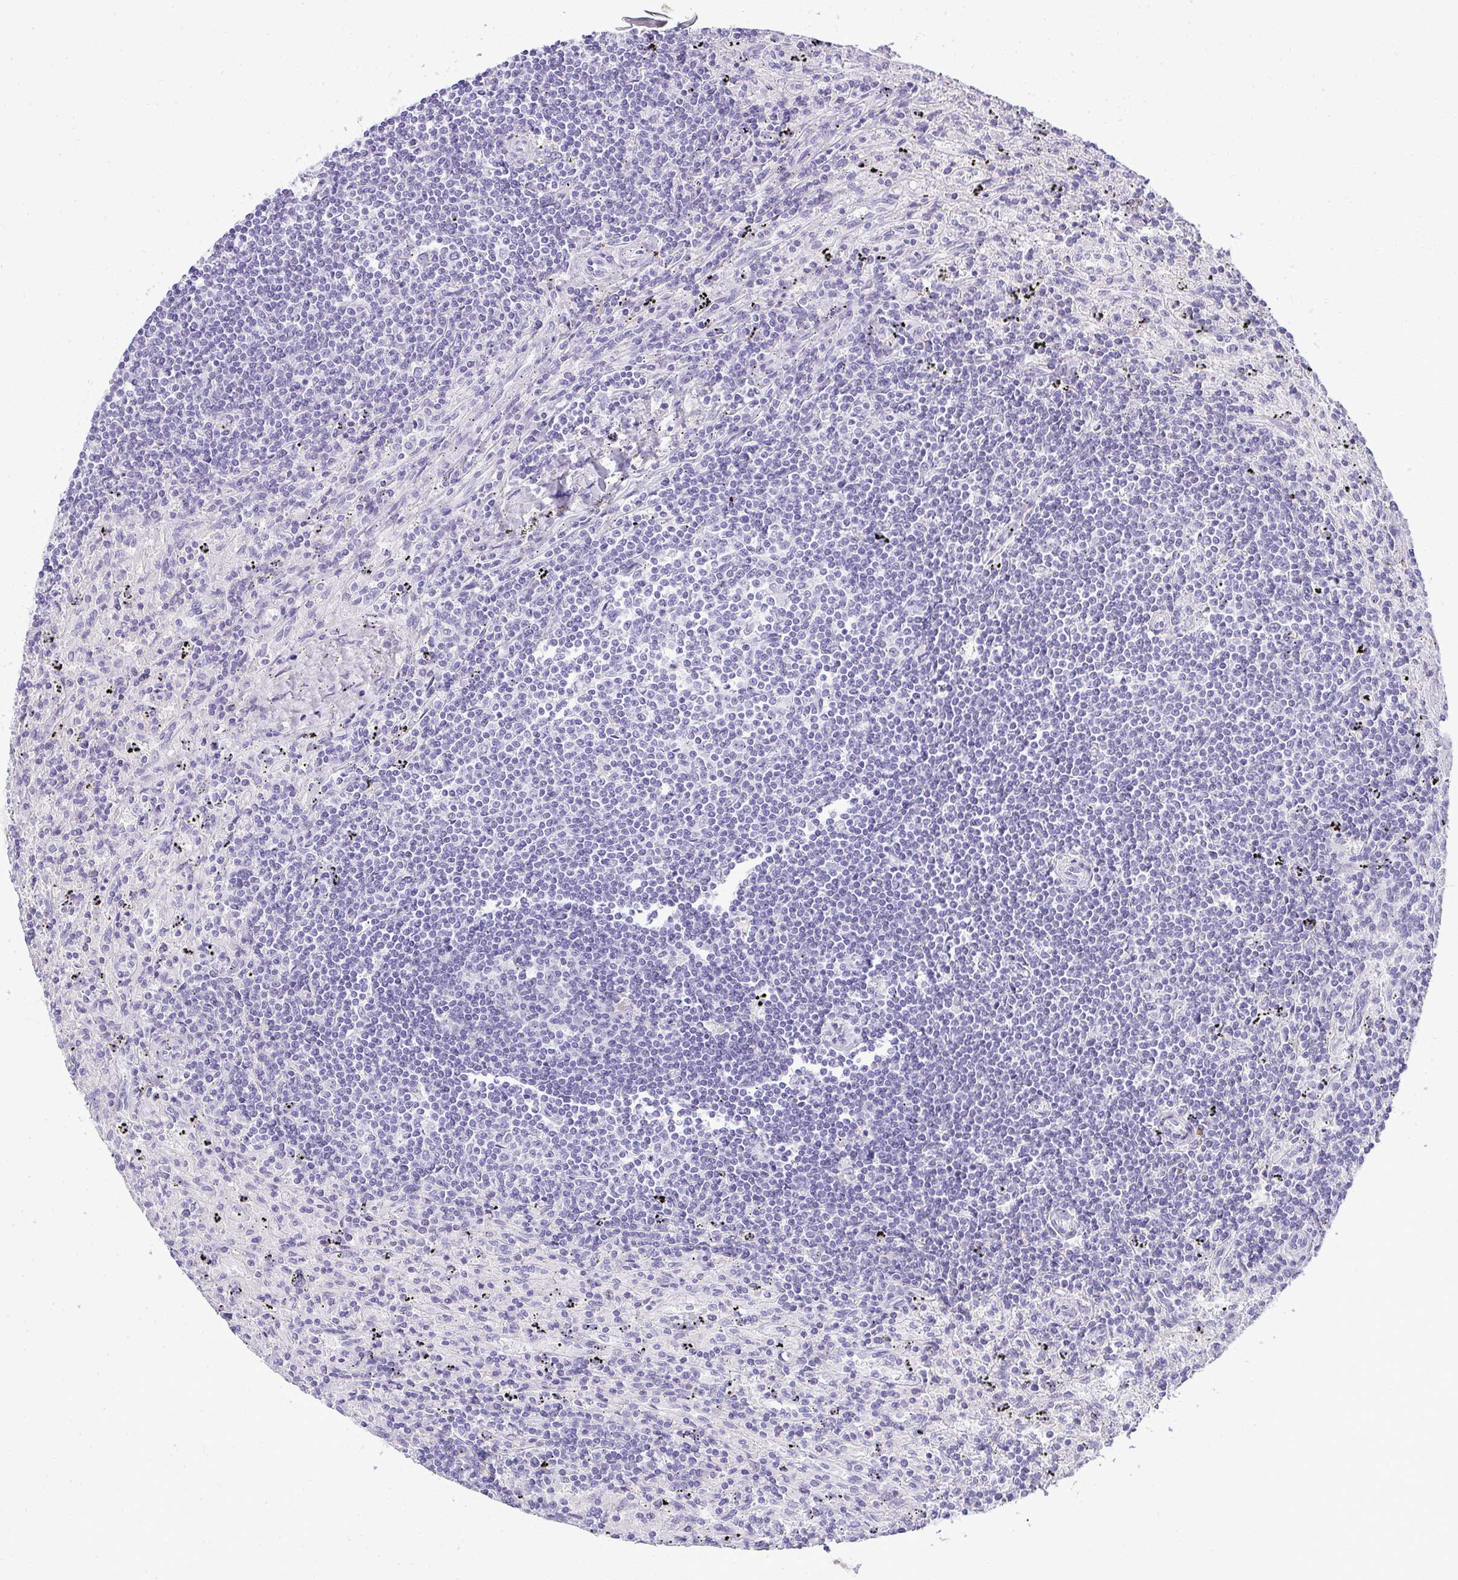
{"staining": {"intensity": "negative", "quantity": "none", "location": "none"}, "tissue": "lymphoma", "cell_type": "Tumor cells", "image_type": "cancer", "snomed": [{"axis": "morphology", "description": "Malignant lymphoma, non-Hodgkin's type, Low grade"}, {"axis": "topography", "description": "Spleen"}], "caption": "Protein analysis of malignant lymphoma, non-Hodgkin's type (low-grade) displays no significant expression in tumor cells.", "gene": "HSPB6", "patient": {"sex": "male", "age": 76}}